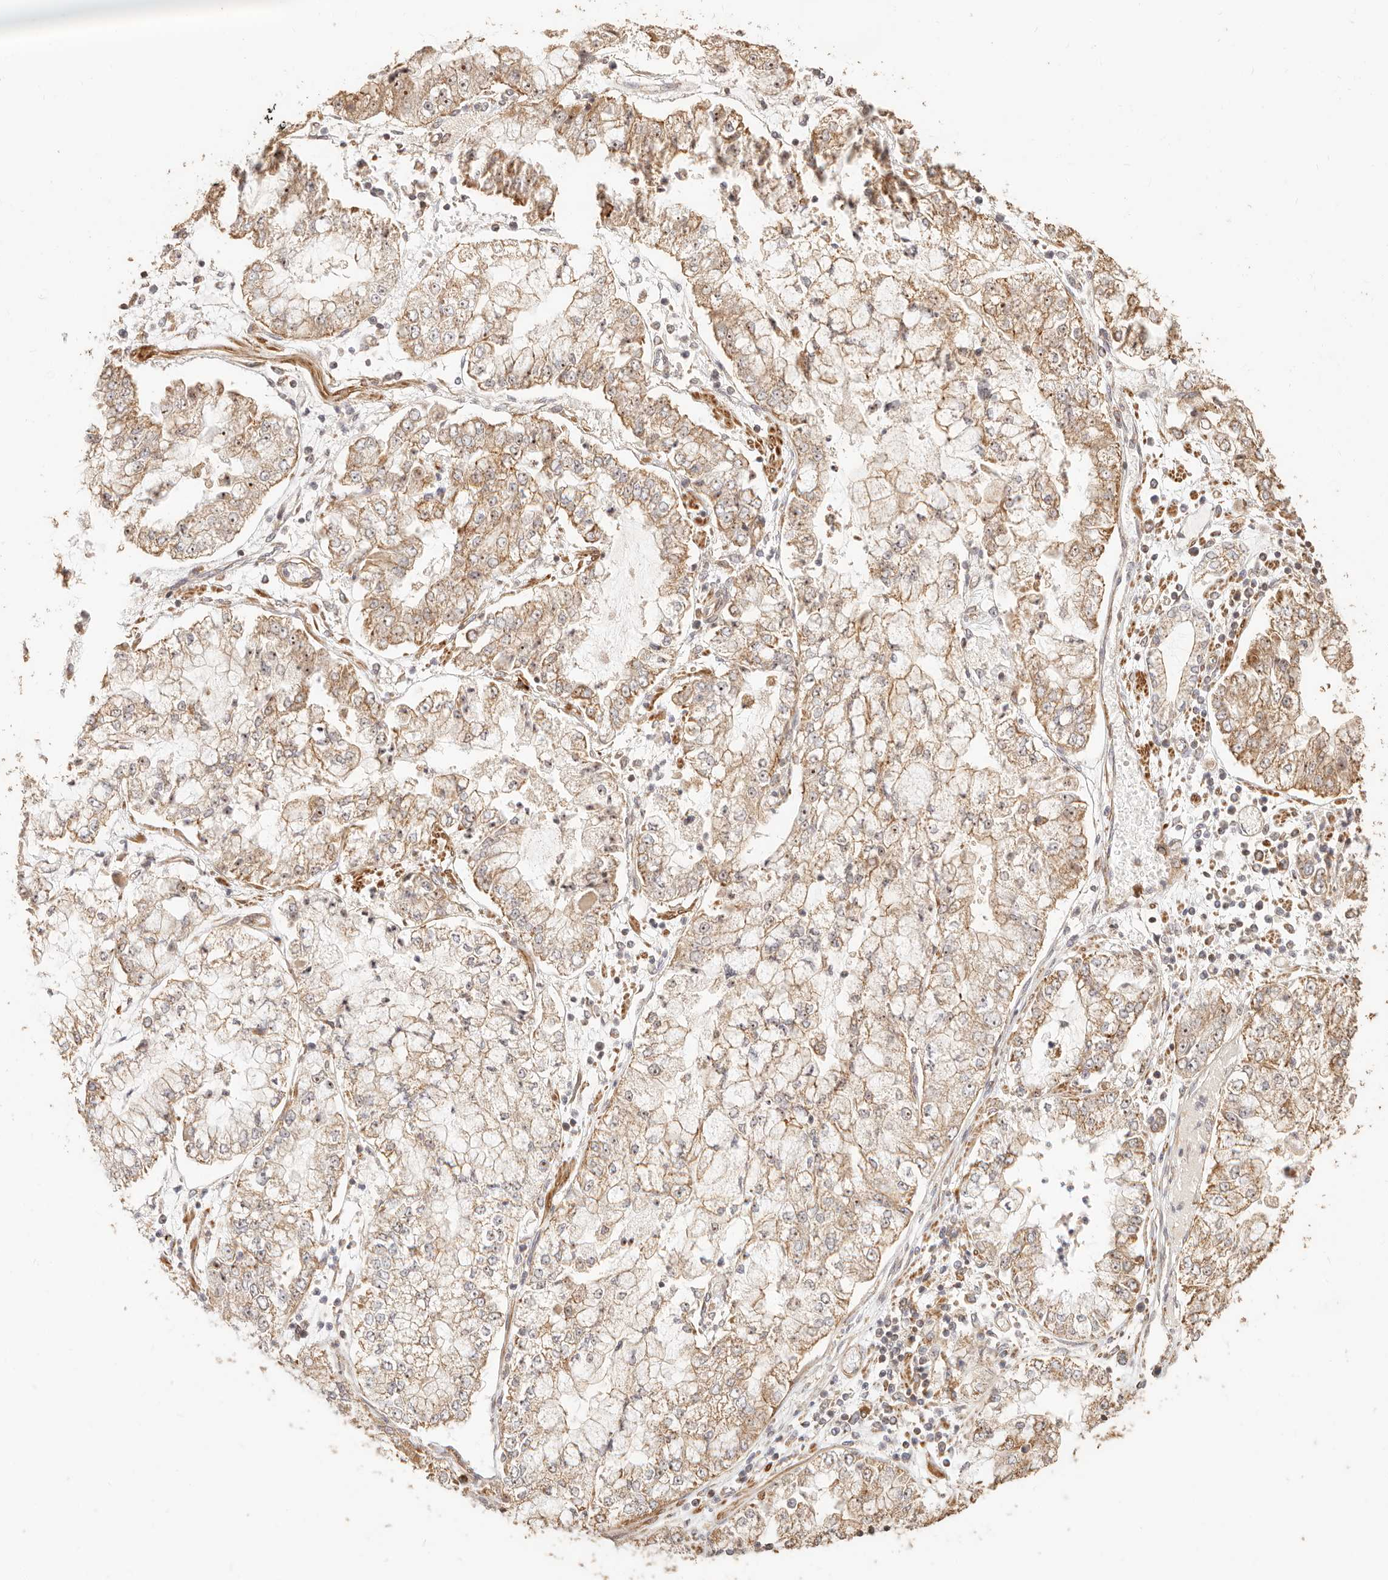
{"staining": {"intensity": "moderate", "quantity": ">75%", "location": "cytoplasmic/membranous"}, "tissue": "stomach cancer", "cell_type": "Tumor cells", "image_type": "cancer", "snomed": [{"axis": "morphology", "description": "Adenocarcinoma, NOS"}, {"axis": "topography", "description": "Stomach"}], "caption": "Brown immunohistochemical staining in adenocarcinoma (stomach) displays moderate cytoplasmic/membranous staining in about >75% of tumor cells. (DAB = brown stain, brightfield microscopy at high magnification).", "gene": "PTPN22", "patient": {"sex": "male", "age": 76}}